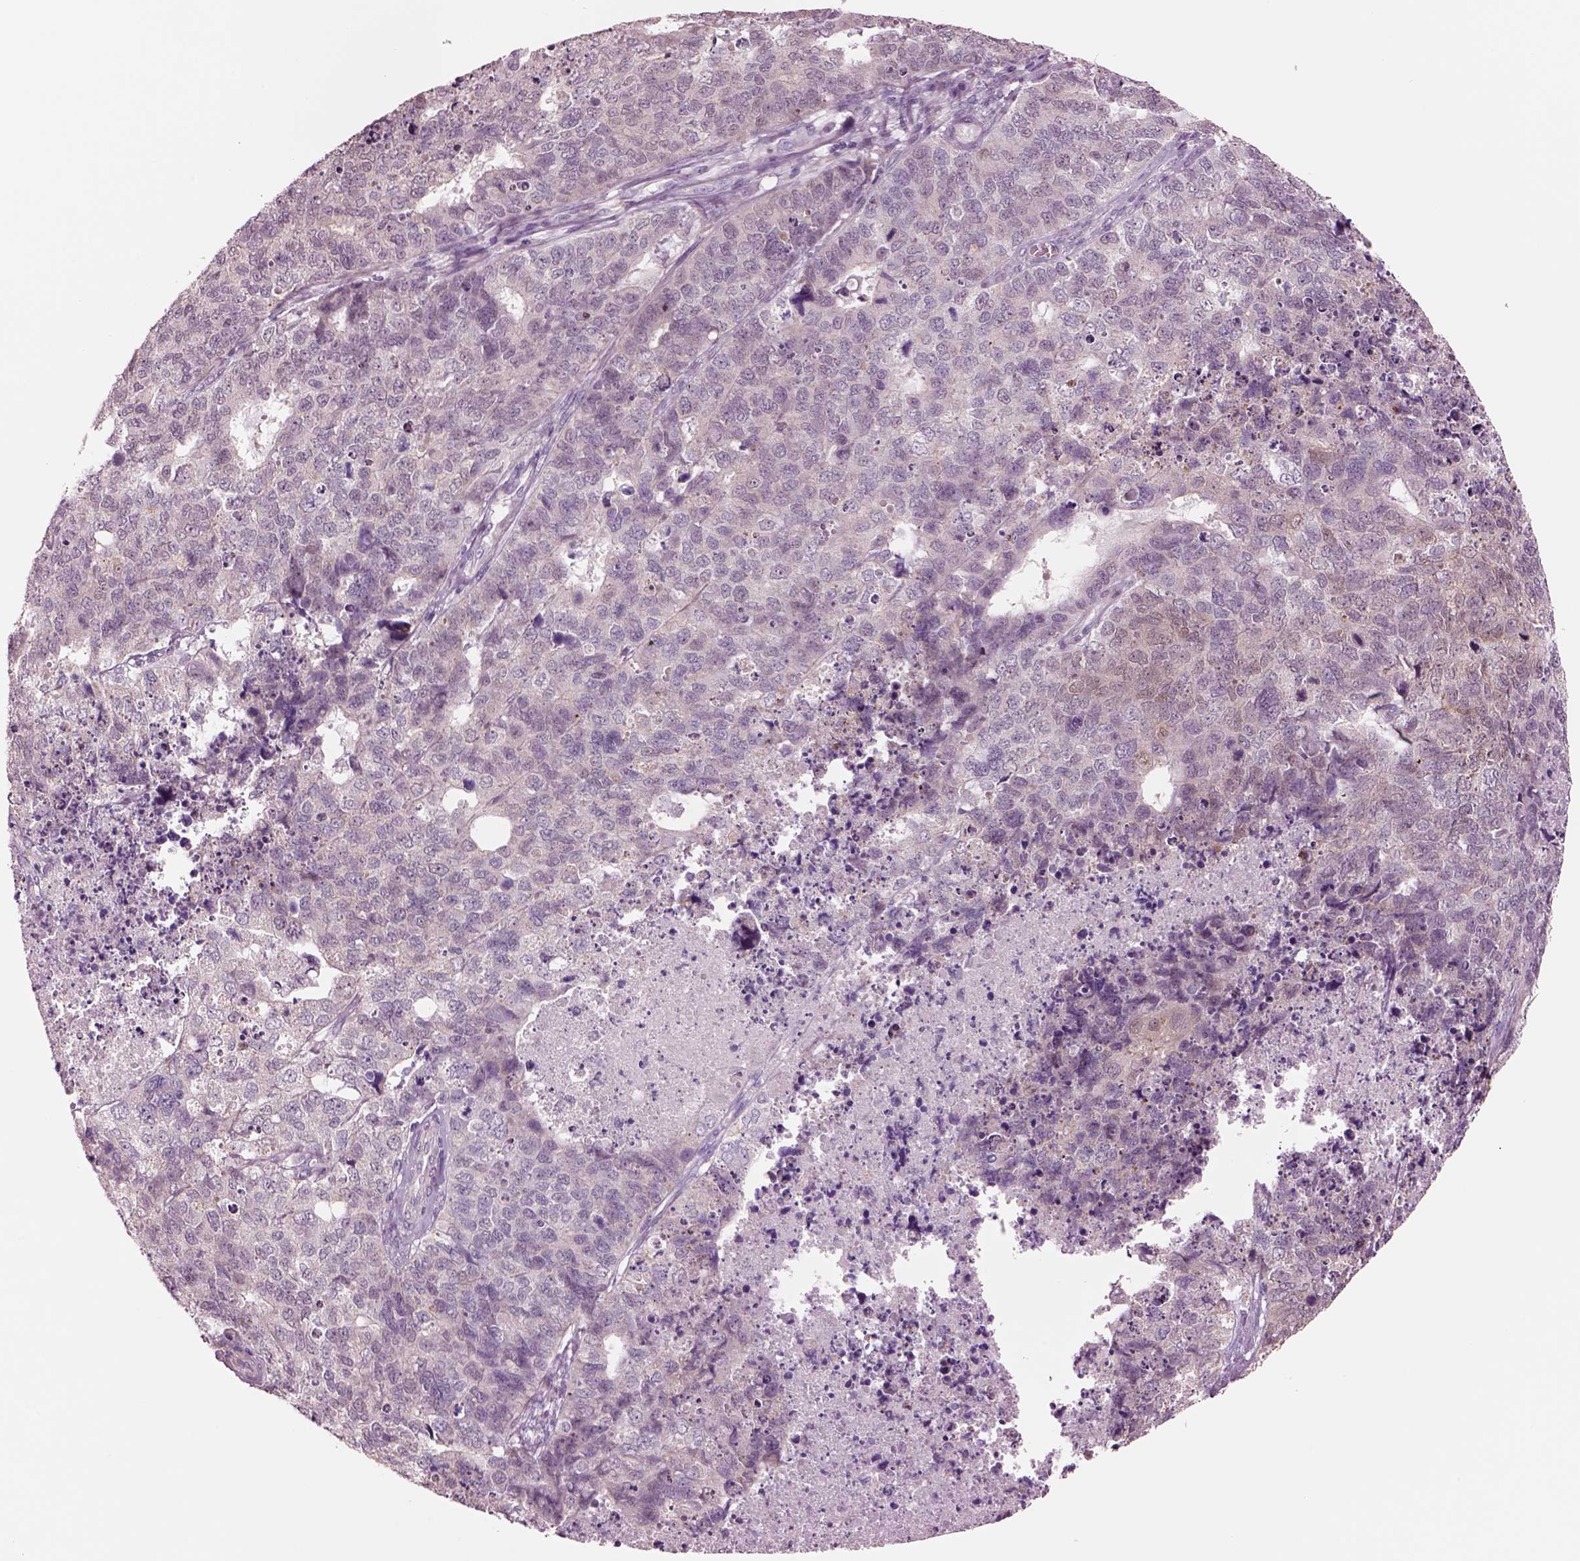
{"staining": {"intensity": "negative", "quantity": "none", "location": "none"}, "tissue": "cervical cancer", "cell_type": "Tumor cells", "image_type": "cancer", "snomed": [{"axis": "morphology", "description": "Squamous cell carcinoma, NOS"}, {"axis": "topography", "description": "Cervix"}], "caption": "Cervical squamous cell carcinoma was stained to show a protein in brown. There is no significant expression in tumor cells.", "gene": "SCML2", "patient": {"sex": "female", "age": 63}}